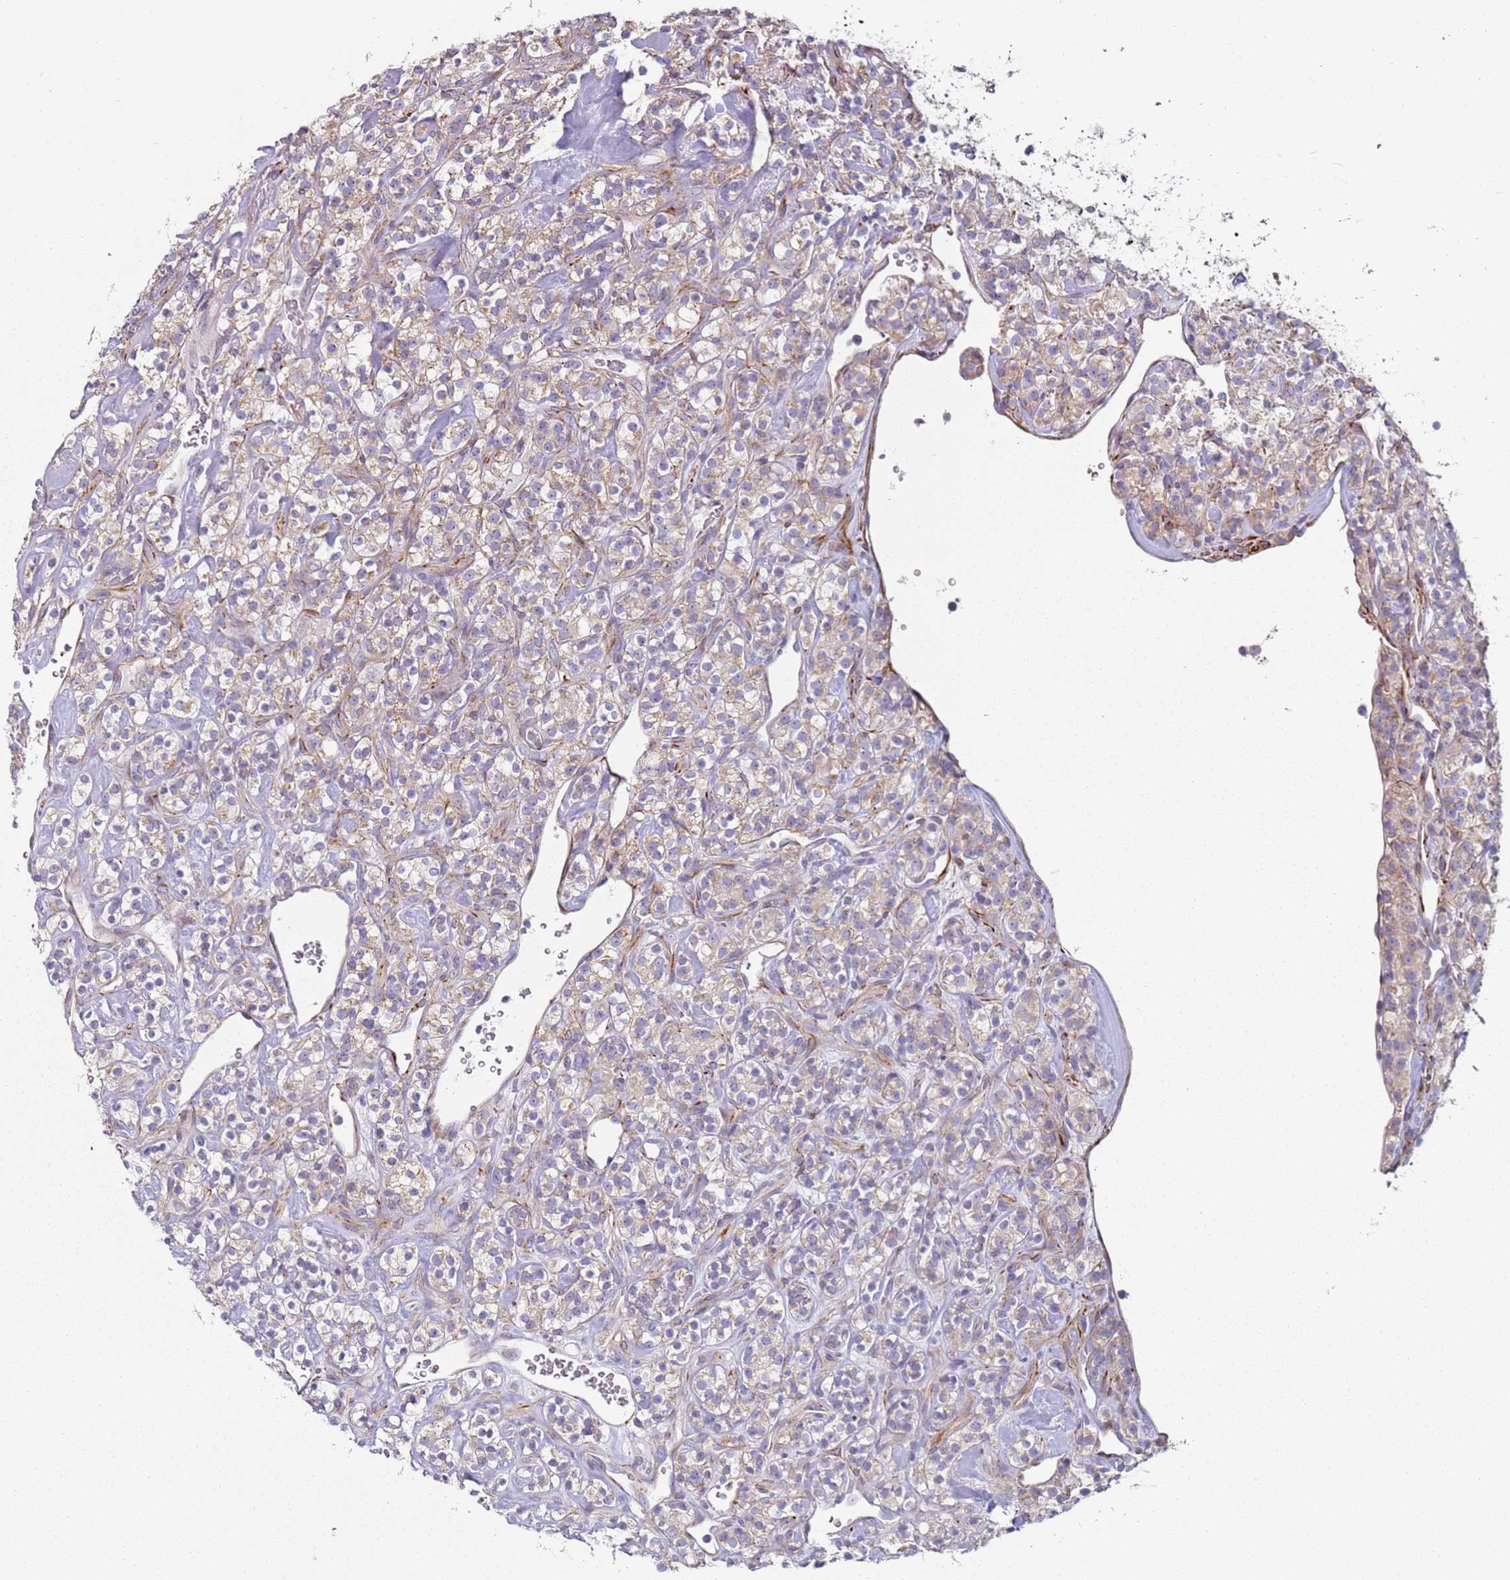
{"staining": {"intensity": "weak", "quantity": ">75%", "location": "cytoplasmic/membranous"}, "tissue": "renal cancer", "cell_type": "Tumor cells", "image_type": "cancer", "snomed": [{"axis": "morphology", "description": "Adenocarcinoma, NOS"}, {"axis": "topography", "description": "Kidney"}], "caption": "Immunohistochemical staining of renal adenocarcinoma displays low levels of weak cytoplasmic/membranous protein staining in about >75% of tumor cells.", "gene": "ALS2", "patient": {"sex": "male", "age": 77}}